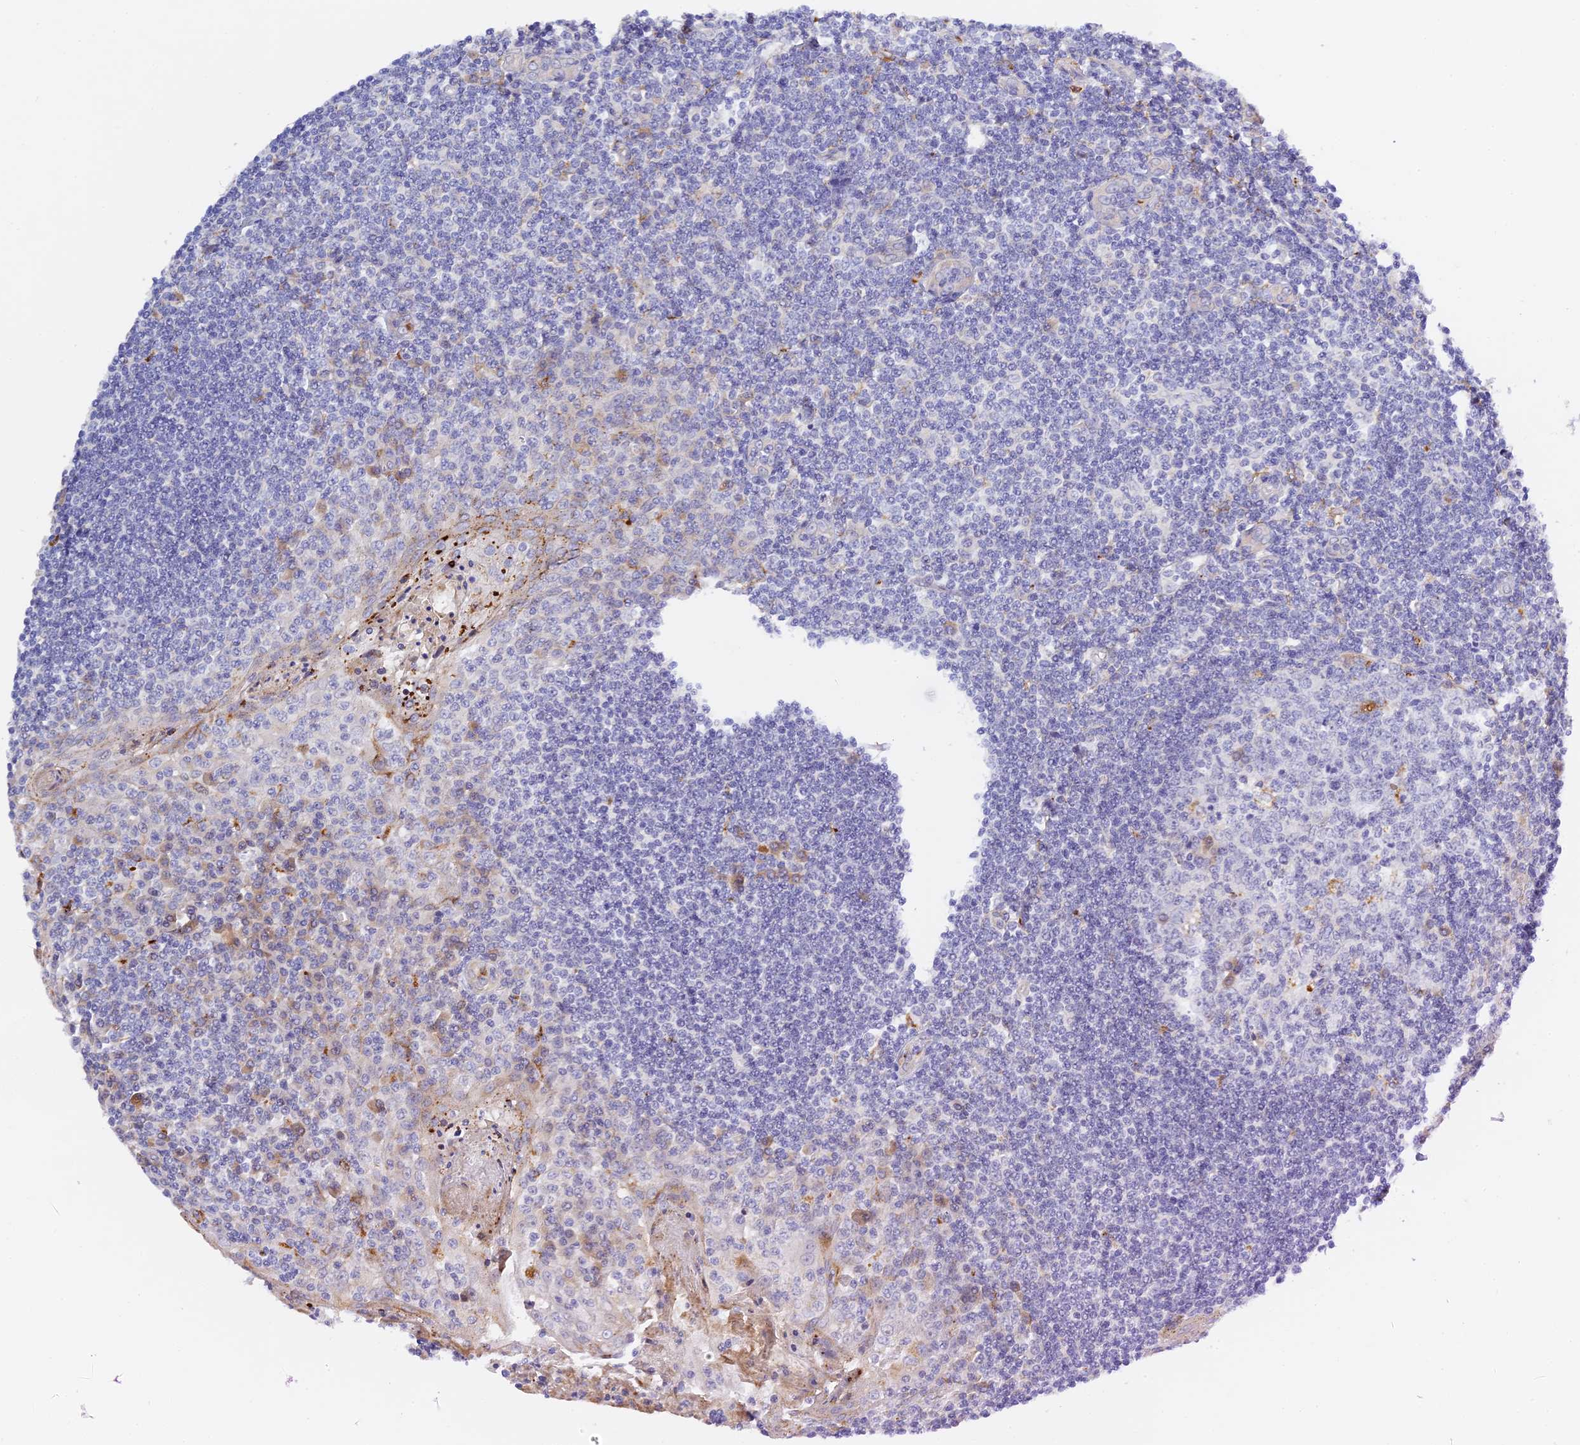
{"staining": {"intensity": "moderate", "quantity": "<25%", "location": "cytoplasmic/membranous"}, "tissue": "tonsil", "cell_type": "Germinal center cells", "image_type": "normal", "snomed": [{"axis": "morphology", "description": "Normal tissue, NOS"}, {"axis": "topography", "description": "Tonsil"}], "caption": "Tonsil stained with IHC exhibits moderate cytoplasmic/membranous staining in approximately <25% of germinal center cells. (Stains: DAB (3,3'-diaminobenzidine) in brown, nuclei in blue, Microscopy: brightfield microscopy at high magnification).", "gene": "RPGRIP1L", "patient": {"sex": "male", "age": 27}}